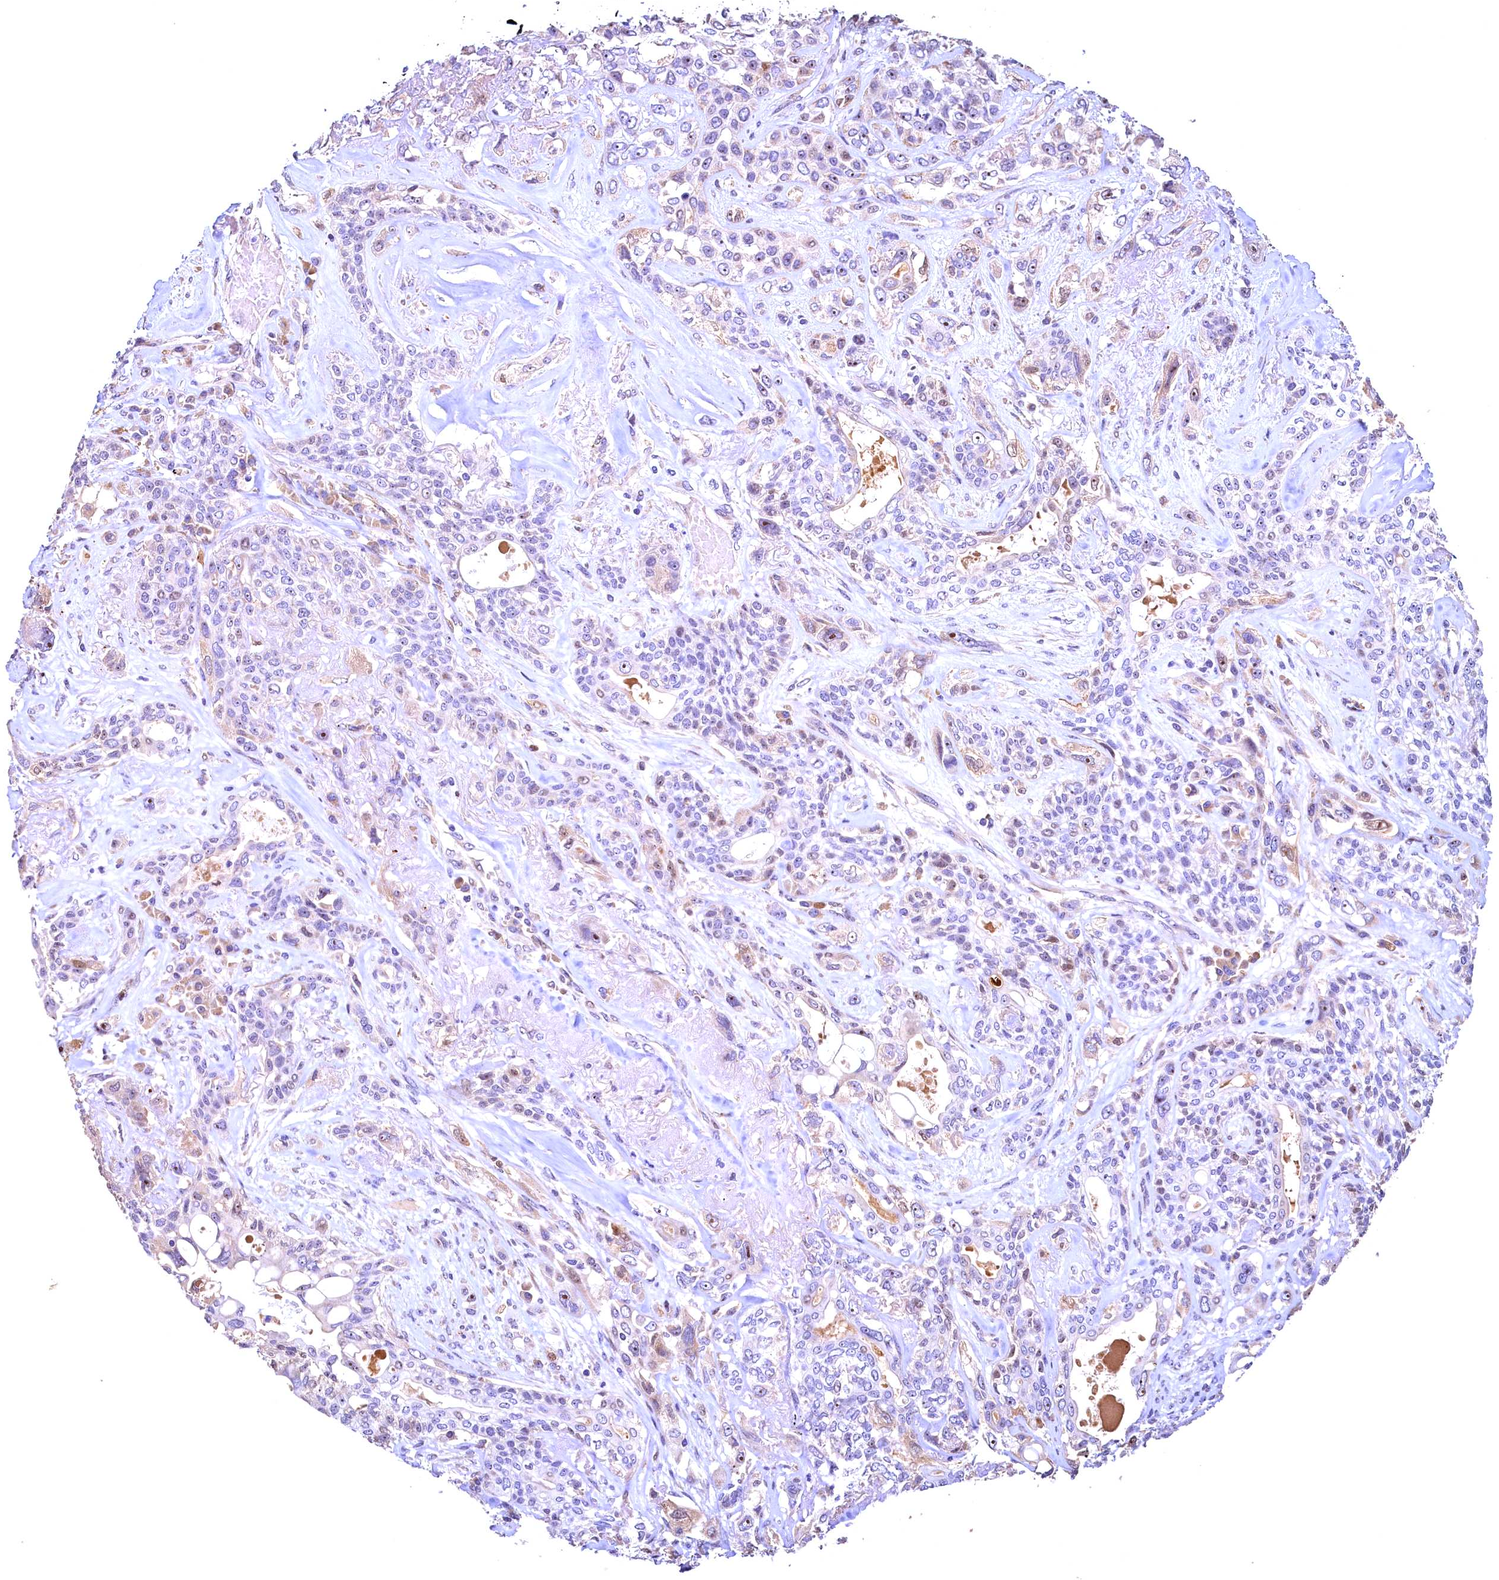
{"staining": {"intensity": "negative", "quantity": "none", "location": "none"}, "tissue": "lung cancer", "cell_type": "Tumor cells", "image_type": "cancer", "snomed": [{"axis": "morphology", "description": "Squamous cell carcinoma, NOS"}, {"axis": "topography", "description": "Lung"}], "caption": "Immunohistochemistry (IHC) histopathology image of neoplastic tissue: squamous cell carcinoma (lung) stained with DAB reveals no significant protein expression in tumor cells. (Brightfield microscopy of DAB immunohistochemistry (IHC) at high magnification).", "gene": "LATS2", "patient": {"sex": "female", "age": 70}}